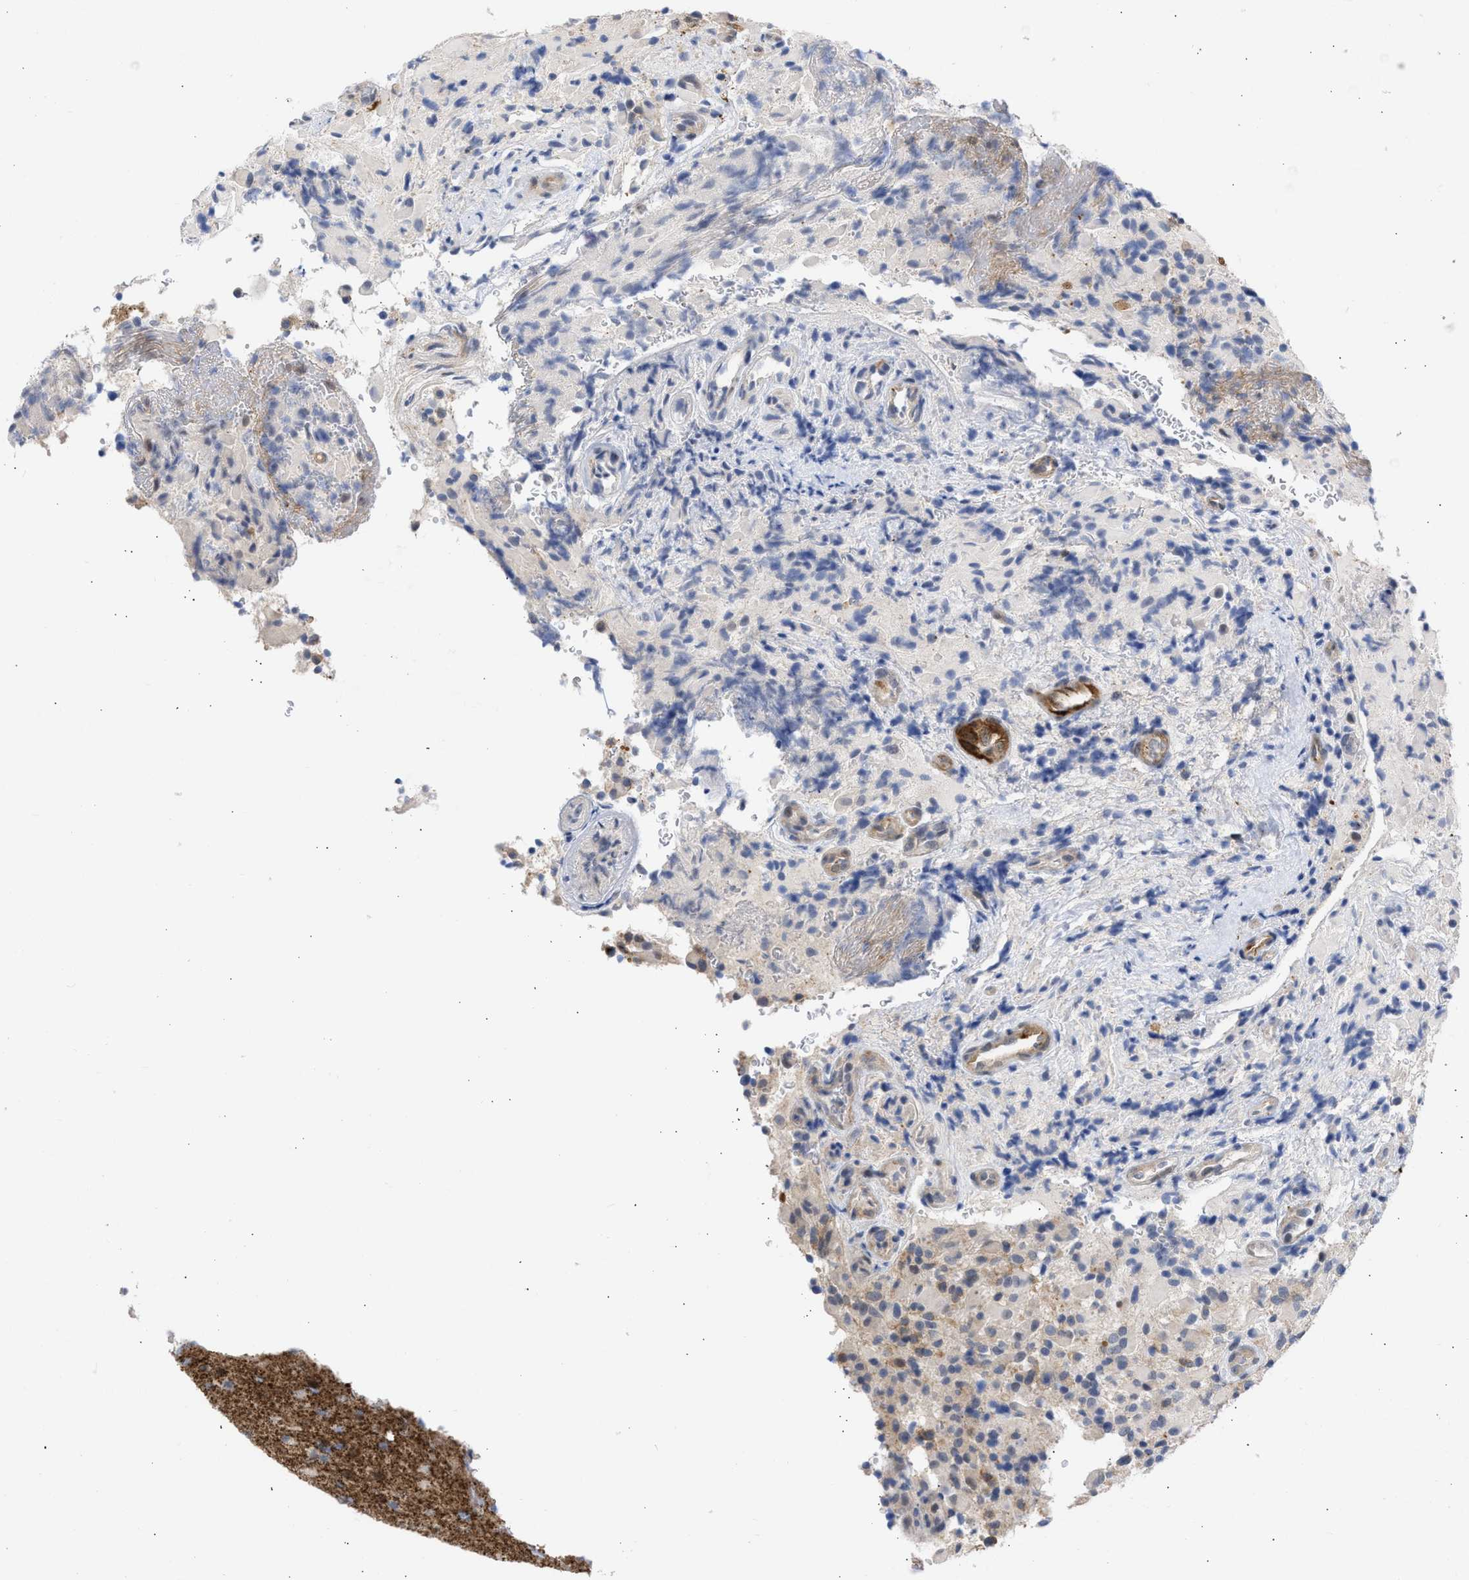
{"staining": {"intensity": "moderate", "quantity": "<25%", "location": "cytoplasmic/membranous"}, "tissue": "glioma", "cell_type": "Tumor cells", "image_type": "cancer", "snomed": [{"axis": "morphology", "description": "Glioma, malignant, High grade"}, {"axis": "topography", "description": "Brain"}], "caption": "Protein analysis of malignant glioma (high-grade) tissue reveals moderate cytoplasmic/membranous staining in about <25% of tumor cells.", "gene": "THRA", "patient": {"sex": "male", "age": 71}}